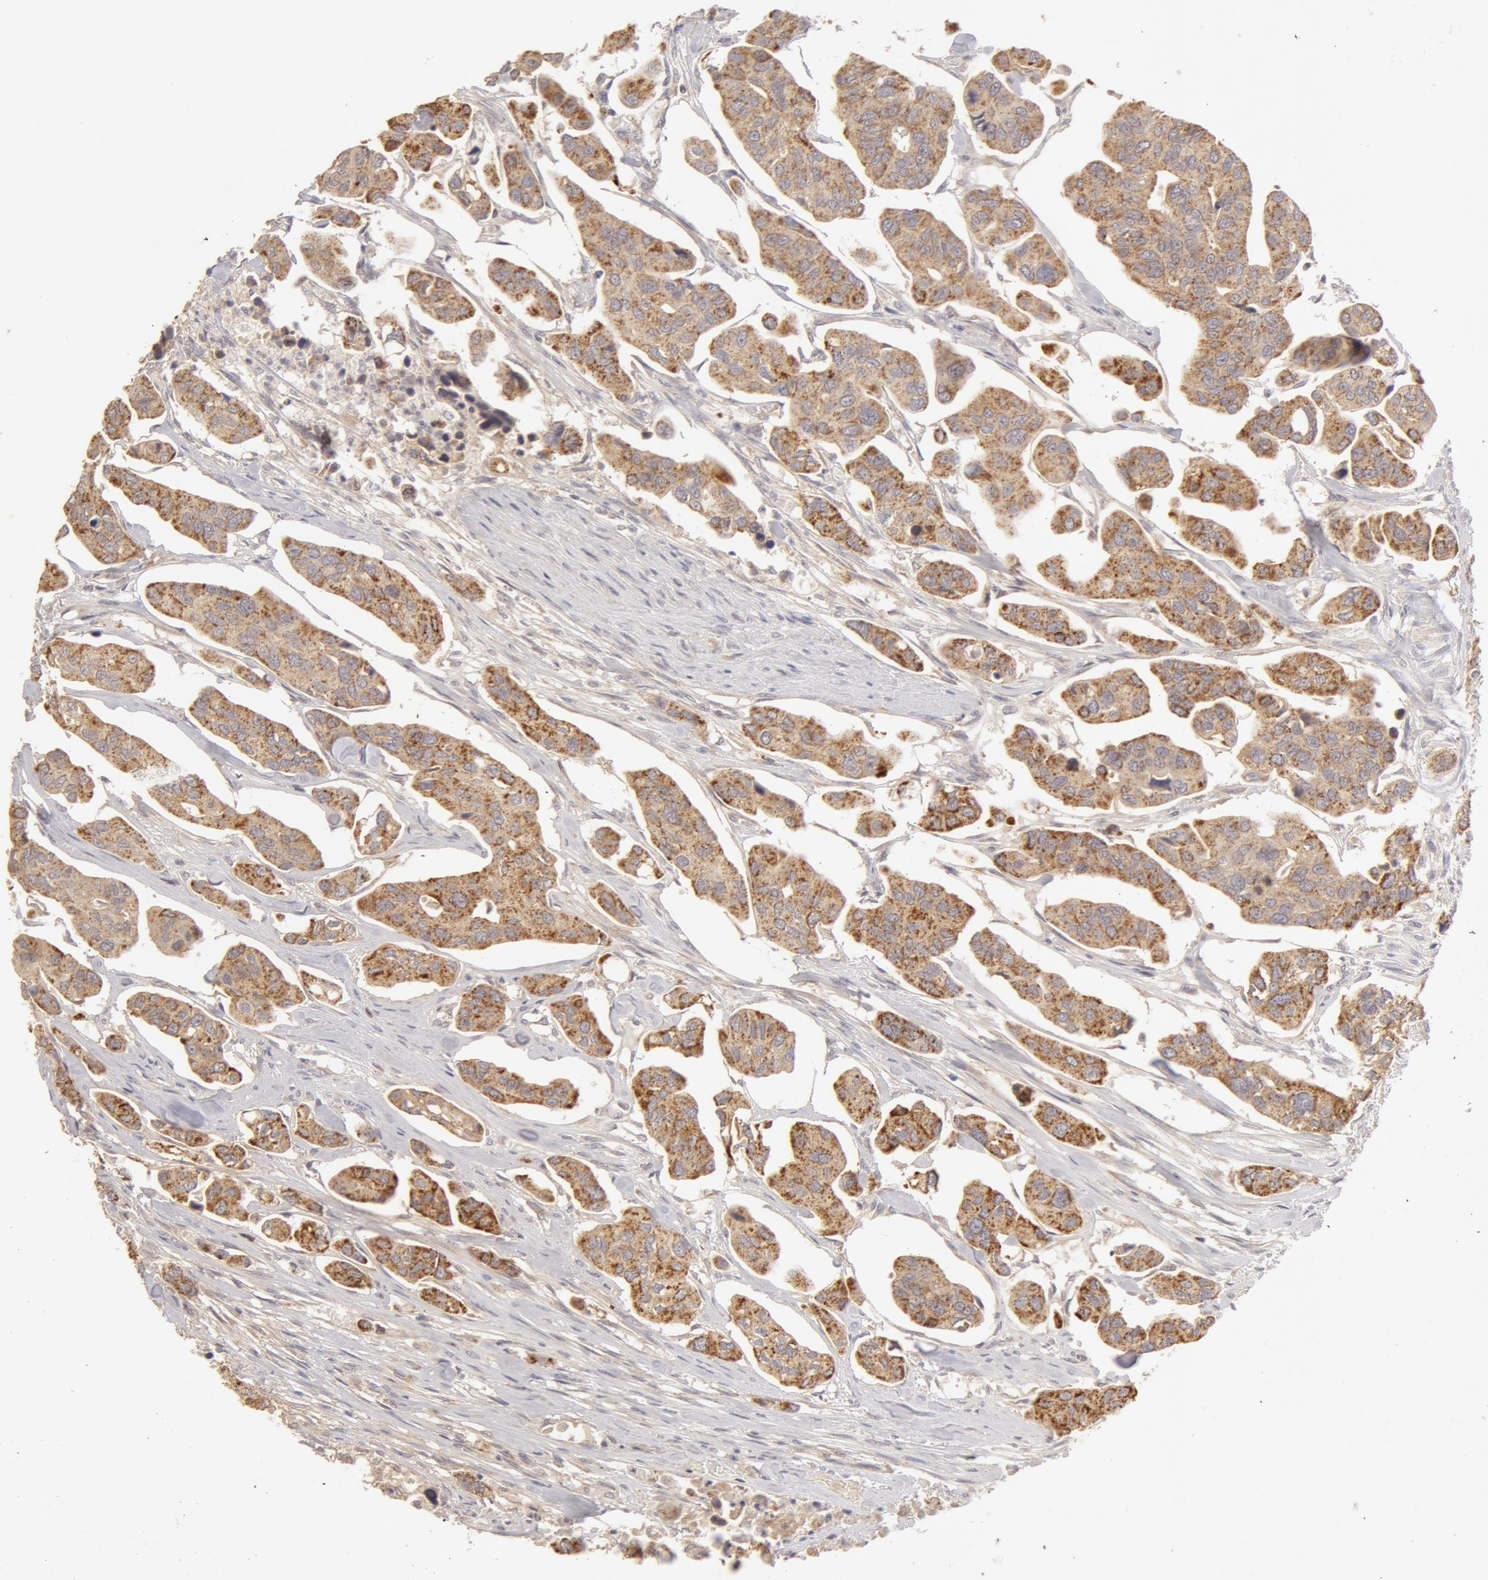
{"staining": {"intensity": "weak", "quantity": "25%-75%", "location": "cytoplasmic/membranous"}, "tissue": "urothelial cancer", "cell_type": "Tumor cells", "image_type": "cancer", "snomed": [{"axis": "morphology", "description": "Adenocarcinoma, NOS"}, {"axis": "topography", "description": "Urinary bladder"}], "caption": "Immunohistochemical staining of human adenocarcinoma displays low levels of weak cytoplasmic/membranous protein positivity in approximately 25%-75% of tumor cells. Immunohistochemistry (ihc) stains the protein in brown and the nuclei are stained blue.", "gene": "ADPRH", "patient": {"sex": "male", "age": 61}}